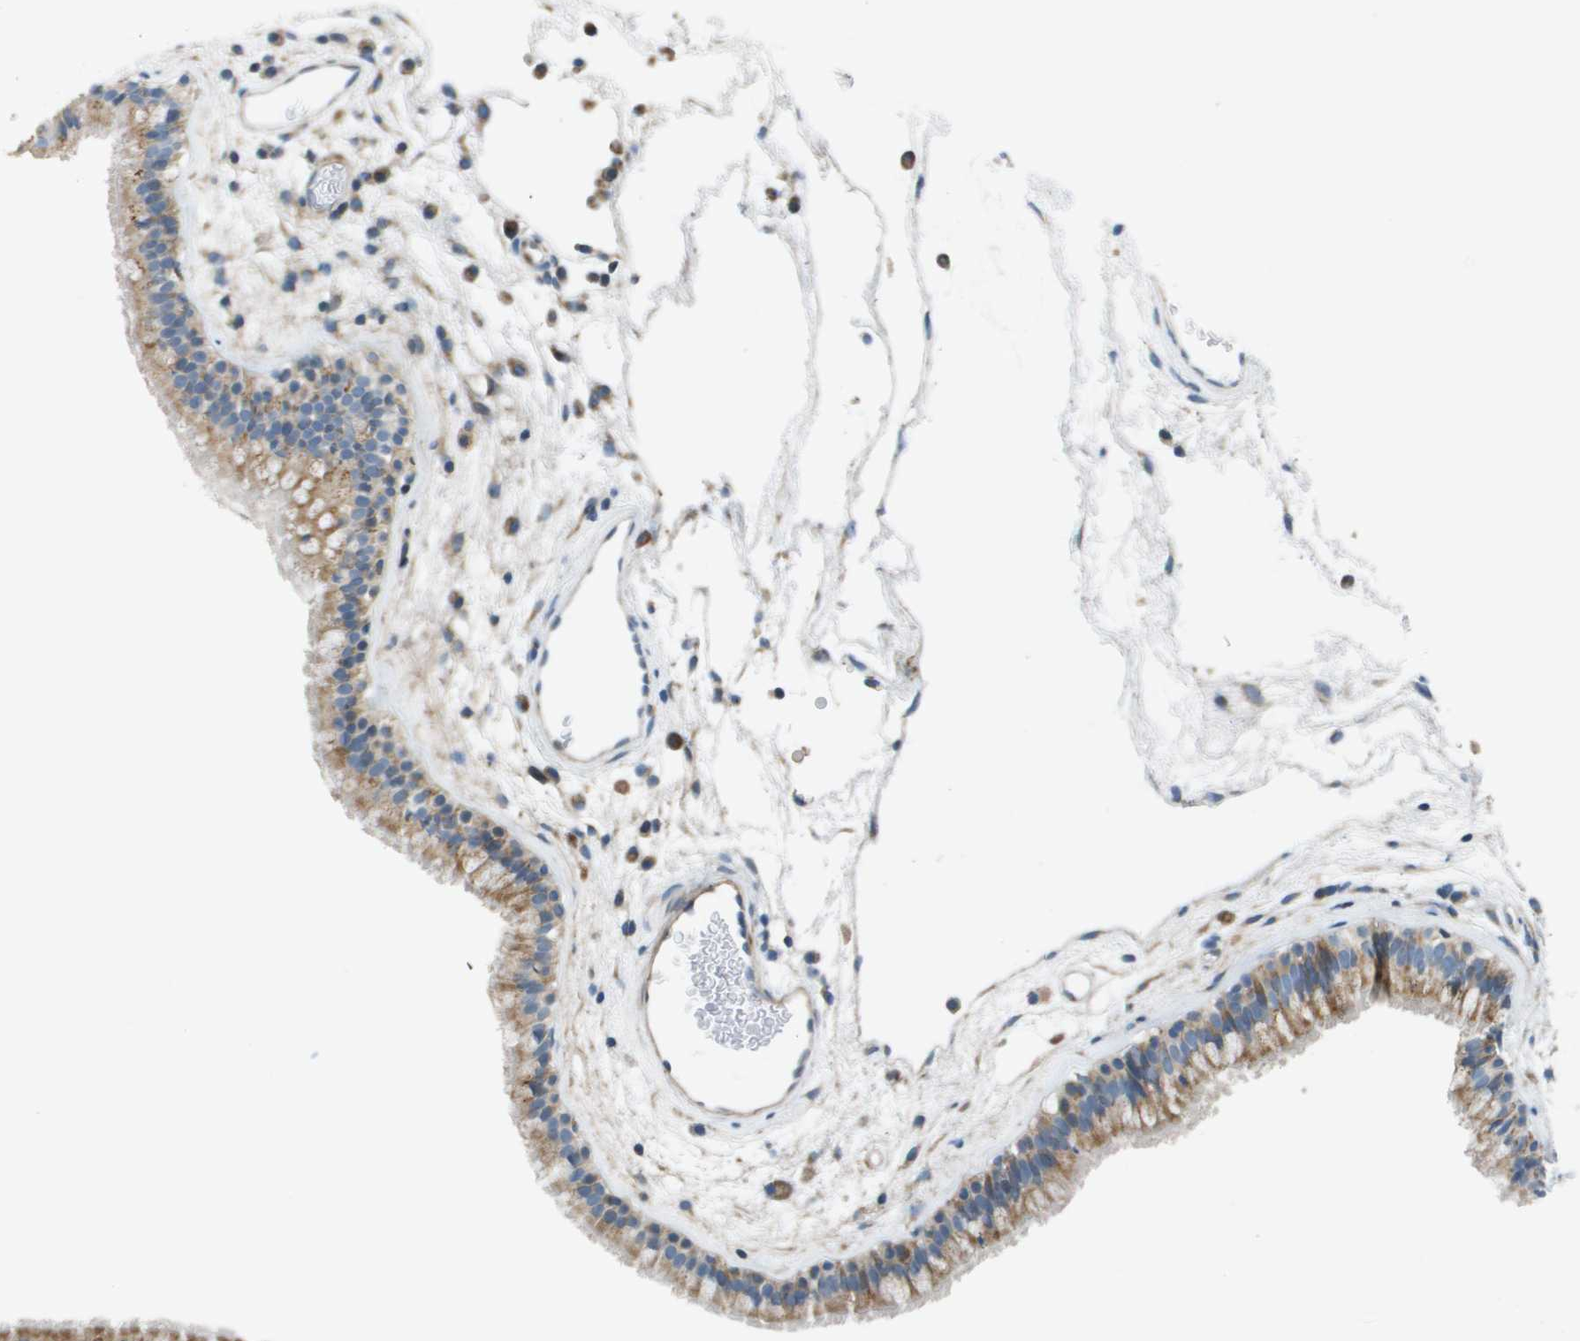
{"staining": {"intensity": "moderate", "quantity": ">75%", "location": "cytoplasmic/membranous"}, "tissue": "nasopharynx", "cell_type": "Respiratory epithelial cells", "image_type": "normal", "snomed": [{"axis": "morphology", "description": "Normal tissue, NOS"}, {"axis": "morphology", "description": "Inflammation, NOS"}, {"axis": "topography", "description": "Nasopharynx"}], "caption": "High-power microscopy captured an immunohistochemistry photomicrograph of normal nasopharynx, revealing moderate cytoplasmic/membranous staining in approximately >75% of respiratory epithelial cells. (IHC, brightfield microscopy, high magnification).", "gene": "GALNT6", "patient": {"sex": "male", "age": 48}}